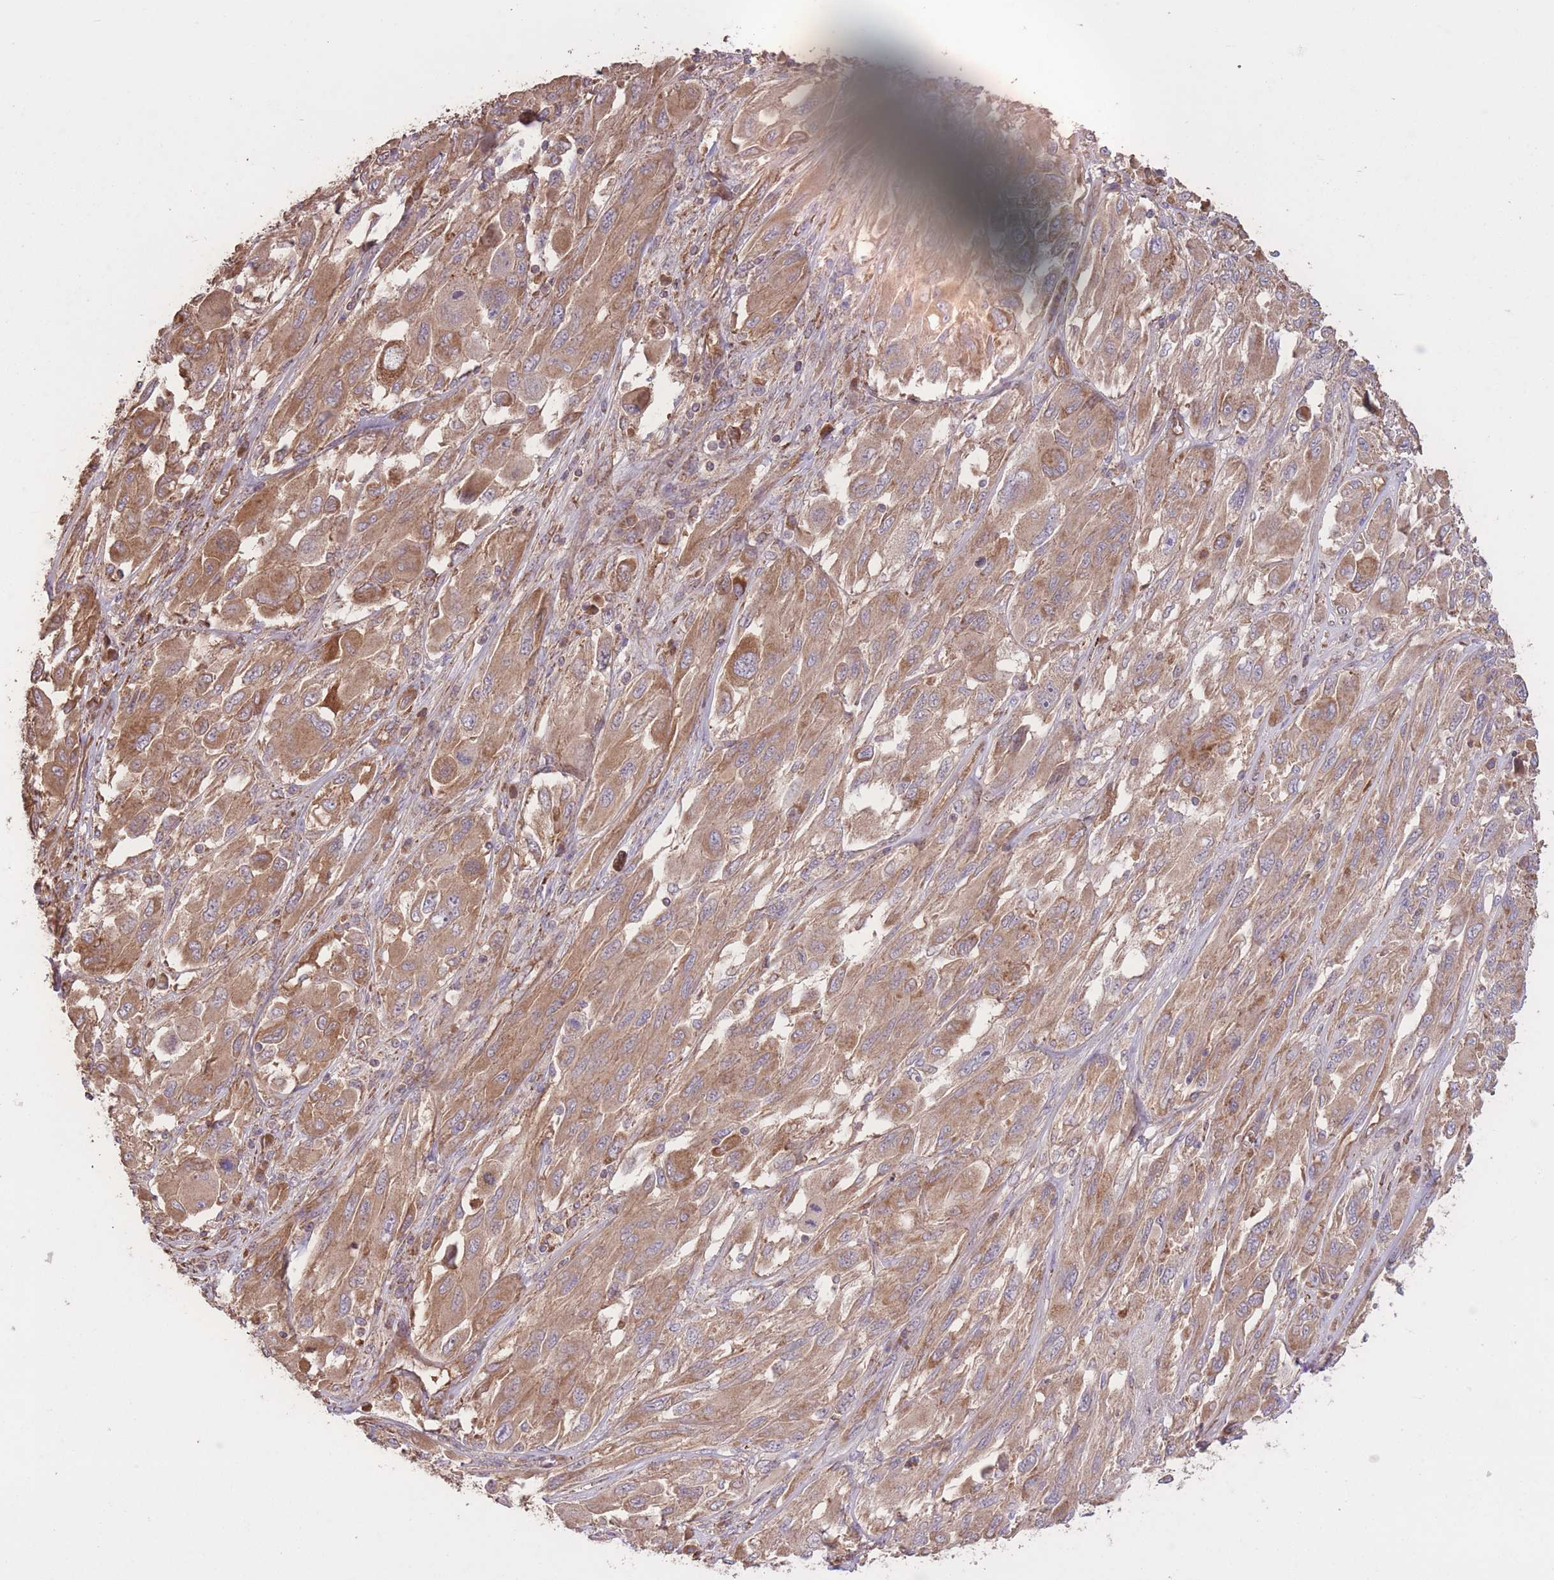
{"staining": {"intensity": "moderate", "quantity": ">75%", "location": "cytoplasmic/membranous"}, "tissue": "melanoma", "cell_type": "Tumor cells", "image_type": "cancer", "snomed": [{"axis": "morphology", "description": "Malignant melanoma, NOS"}, {"axis": "topography", "description": "Skin"}], "caption": "The histopathology image displays staining of melanoma, revealing moderate cytoplasmic/membranous protein staining (brown color) within tumor cells.", "gene": "EEF1AKMT1", "patient": {"sex": "female", "age": 91}}